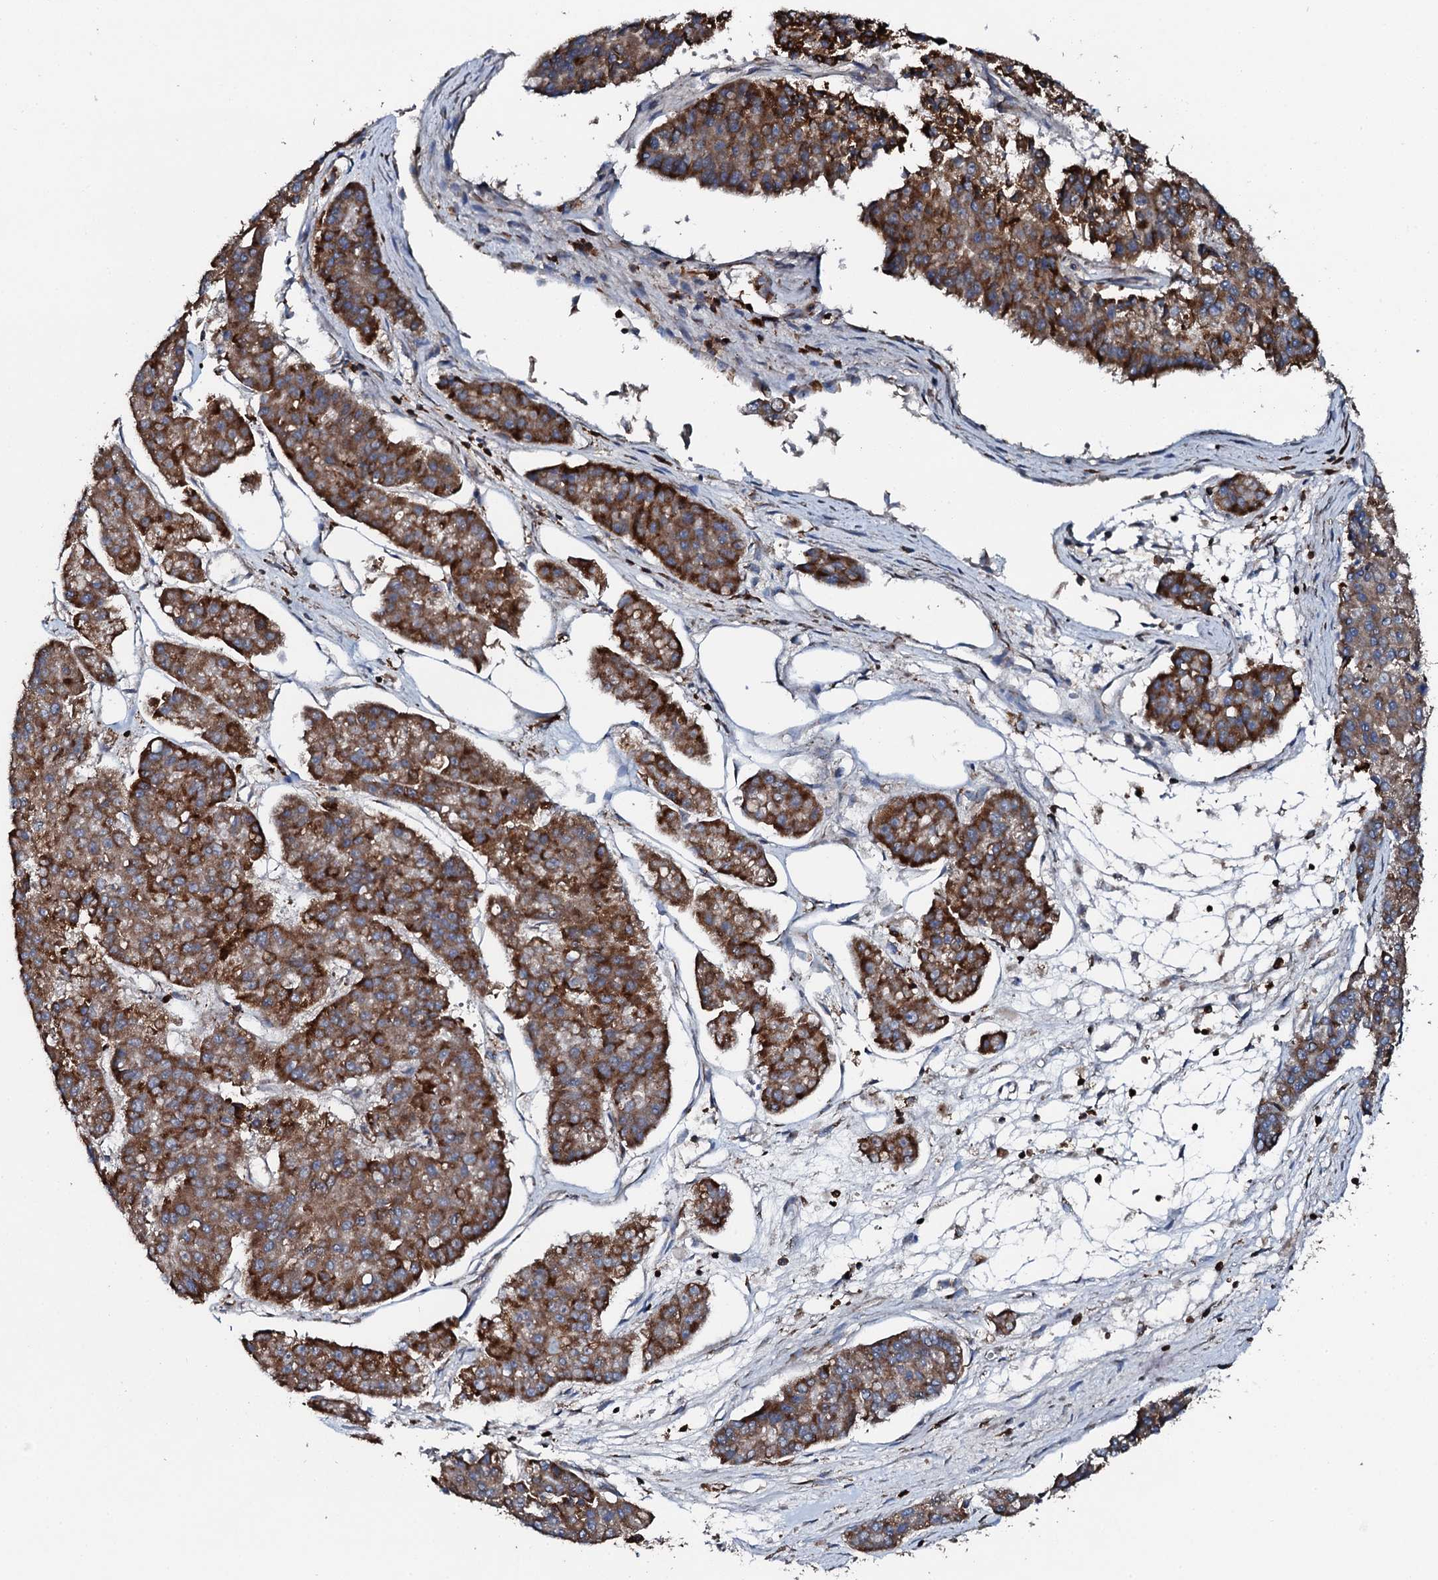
{"staining": {"intensity": "strong", "quantity": ">75%", "location": "cytoplasmic/membranous"}, "tissue": "pancreatic cancer", "cell_type": "Tumor cells", "image_type": "cancer", "snomed": [{"axis": "morphology", "description": "Adenocarcinoma, NOS"}, {"axis": "topography", "description": "Pancreas"}], "caption": "This micrograph shows immunohistochemistry staining of pancreatic cancer (adenocarcinoma), with high strong cytoplasmic/membranous expression in about >75% of tumor cells.", "gene": "EDC4", "patient": {"sex": "male", "age": 50}}